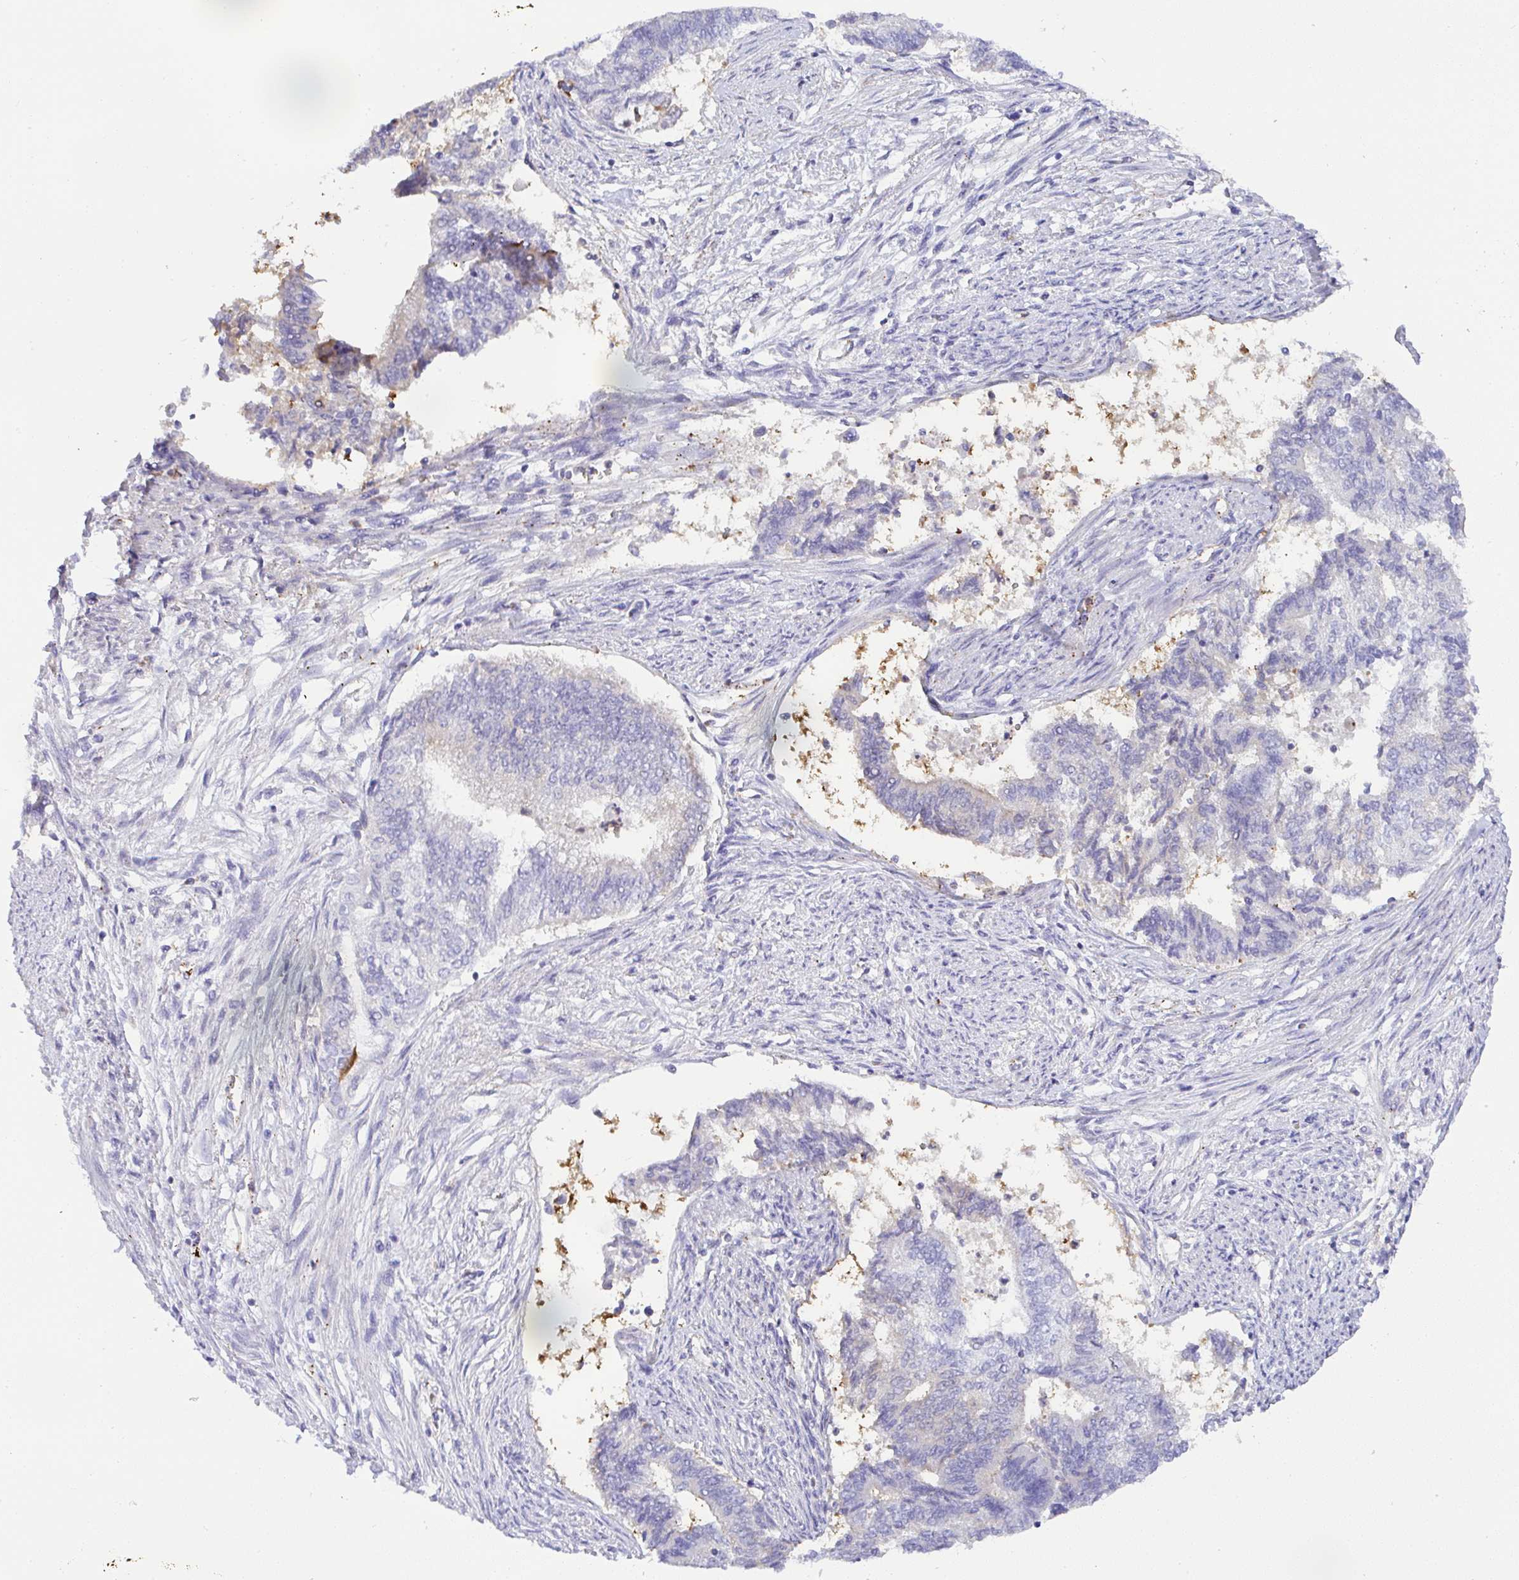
{"staining": {"intensity": "negative", "quantity": "none", "location": "none"}, "tissue": "endometrial cancer", "cell_type": "Tumor cells", "image_type": "cancer", "snomed": [{"axis": "morphology", "description": "Adenocarcinoma, NOS"}, {"axis": "topography", "description": "Endometrium"}], "caption": "Endometrial cancer (adenocarcinoma) was stained to show a protein in brown. There is no significant expression in tumor cells.", "gene": "TNFAIP8", "patient": {"sex": "female", "age": 65}}